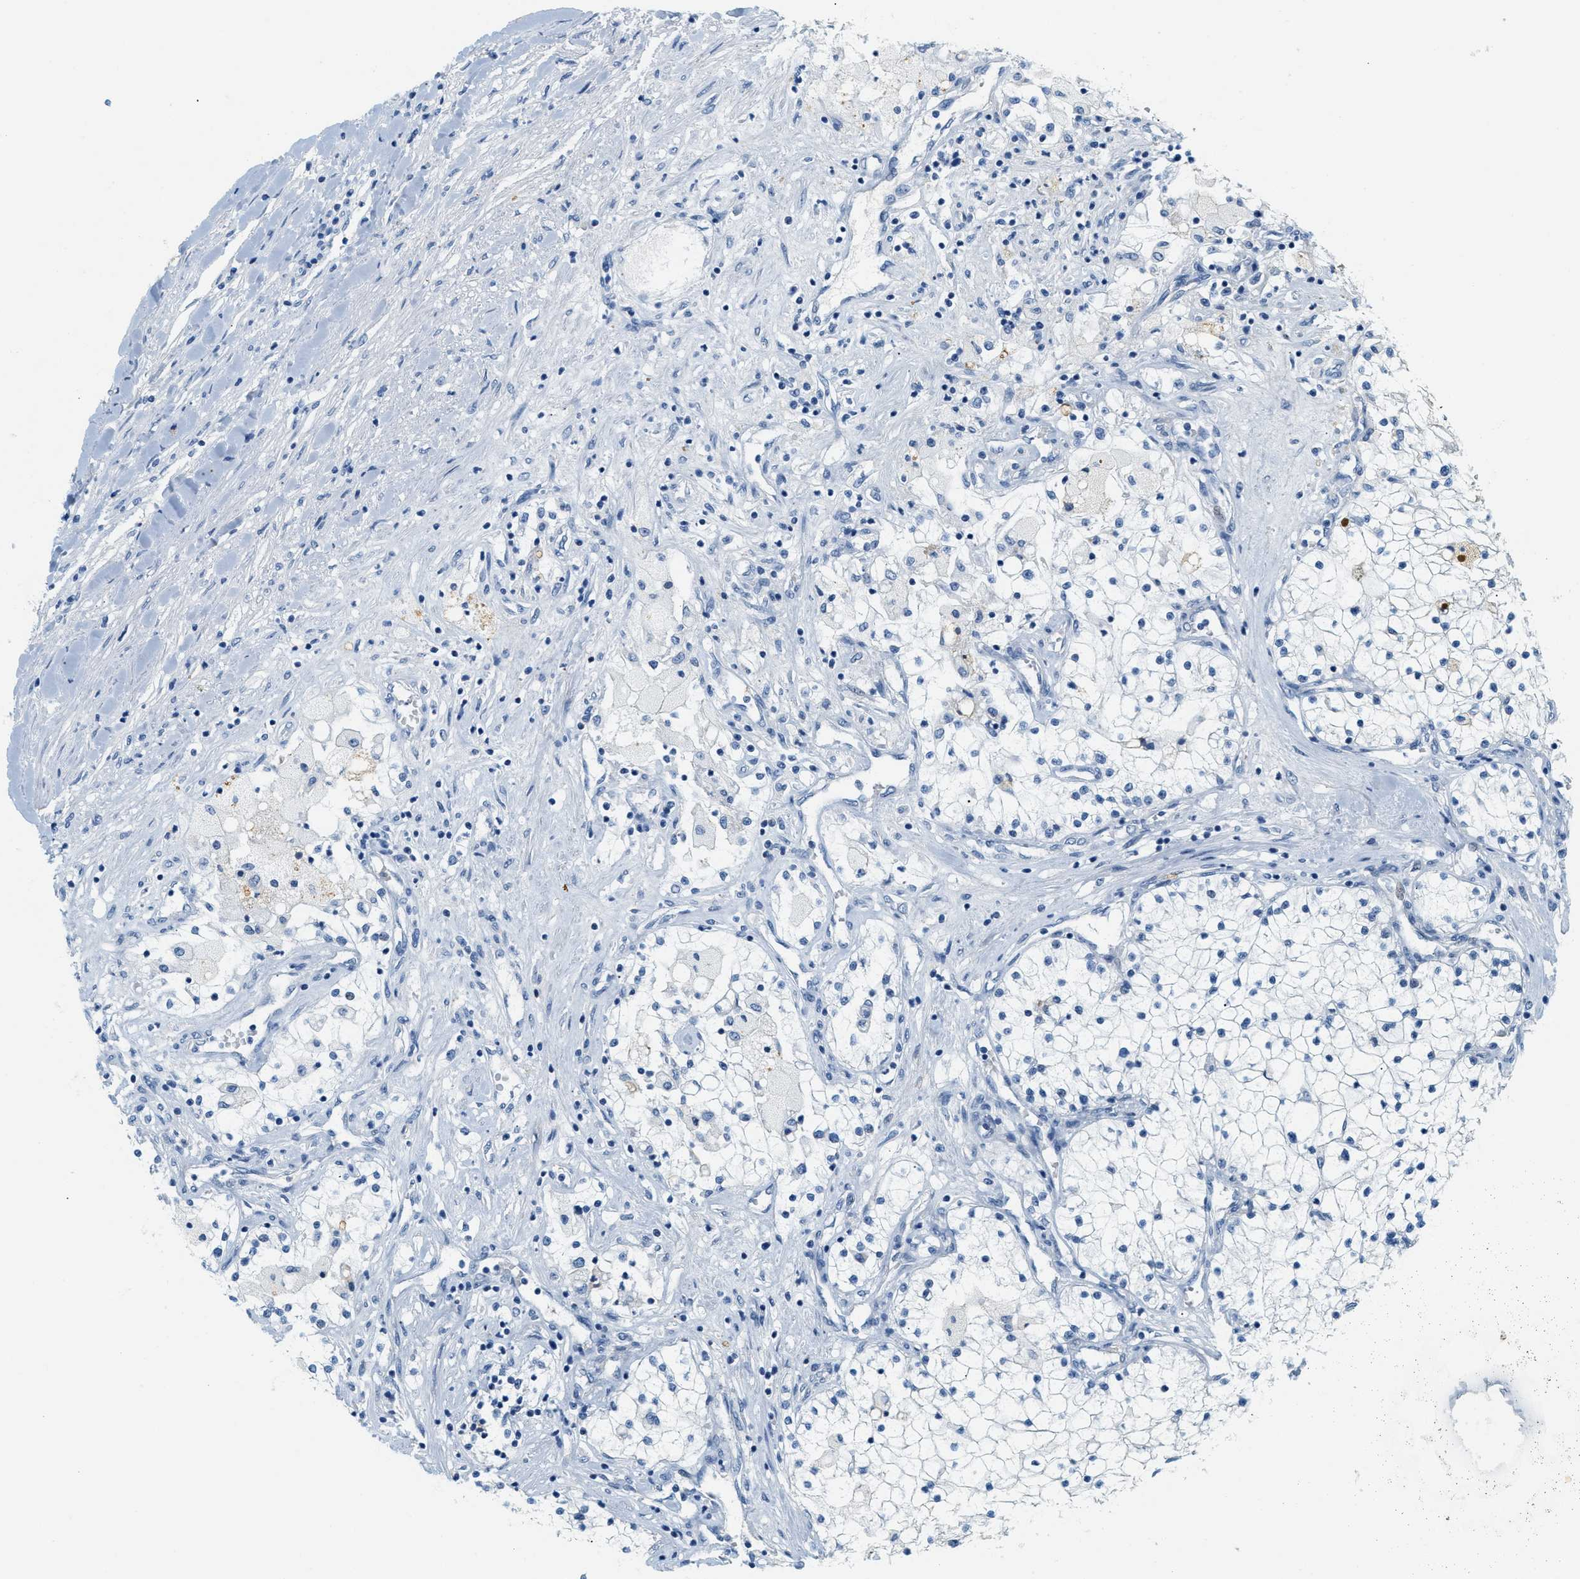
{"staining": {"intensity": "negative", "quantity": "none", "location": "none"}, "tissue": "renal cancer", "cell_type": "Tumor cells", "image_type": "cancer", "snomed": [{"axis": "morphology", "description": "Adenocarcinoma, NOS"}, {"axis": "topography", "description": "Kidney"}], "caption": "This photomicrograph is of adenocarcinoma (renal) stained with IHC to label a protein in brown with the nuclei are counter-stained blue. There is no positivity in tumor cells. The staining was performed using DAB to visualize the protein expression in brown, while the nuclei were stained in blue with hematoxylin (Magnification: 20x).", "gene": "LCN2", "patient": {"sex": "male", "age": 68}}